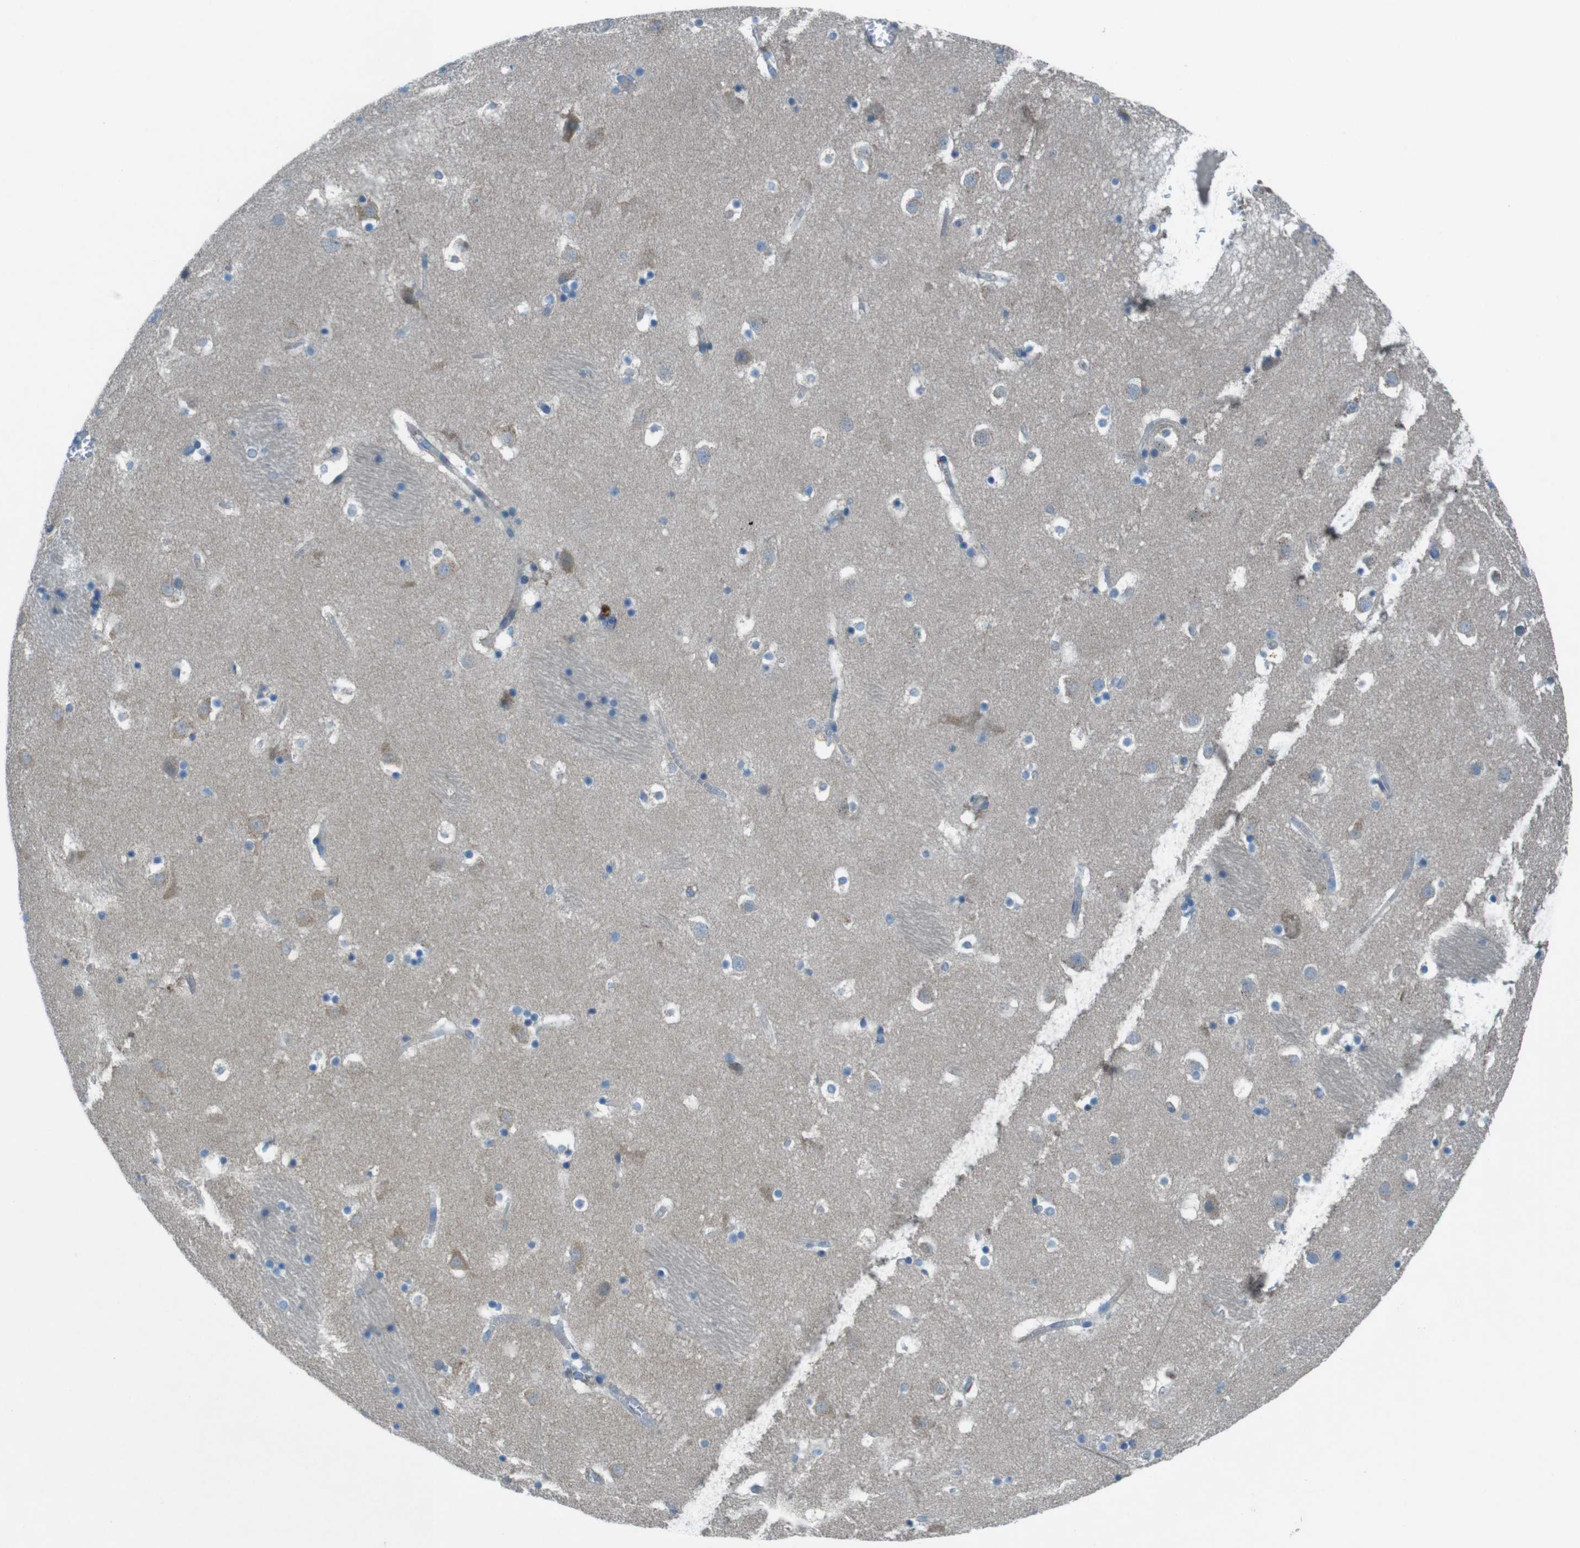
{"staining": {"intensity": "negative", "quantity": "none", "location": "none"}, "tissue": "caudate", "cell_type": "Glial cells", "image_type": "normal", "snomed": [{"axis": "morphology", "description": "Normal tissue, NOS"}, {"axis": "topography", "description": "Lateral ventricle wall"}], "caption": "Glial cells show no significant protein staining in benign caudate. Brightfield microscopy of IHC stained with DAB (3,3'-diaminobenzidine) (brown) and hematoxylin (blue), captured at high magnification.", "gene": "TMEM41B", "patient": {"sex": "male", "age": 45}}